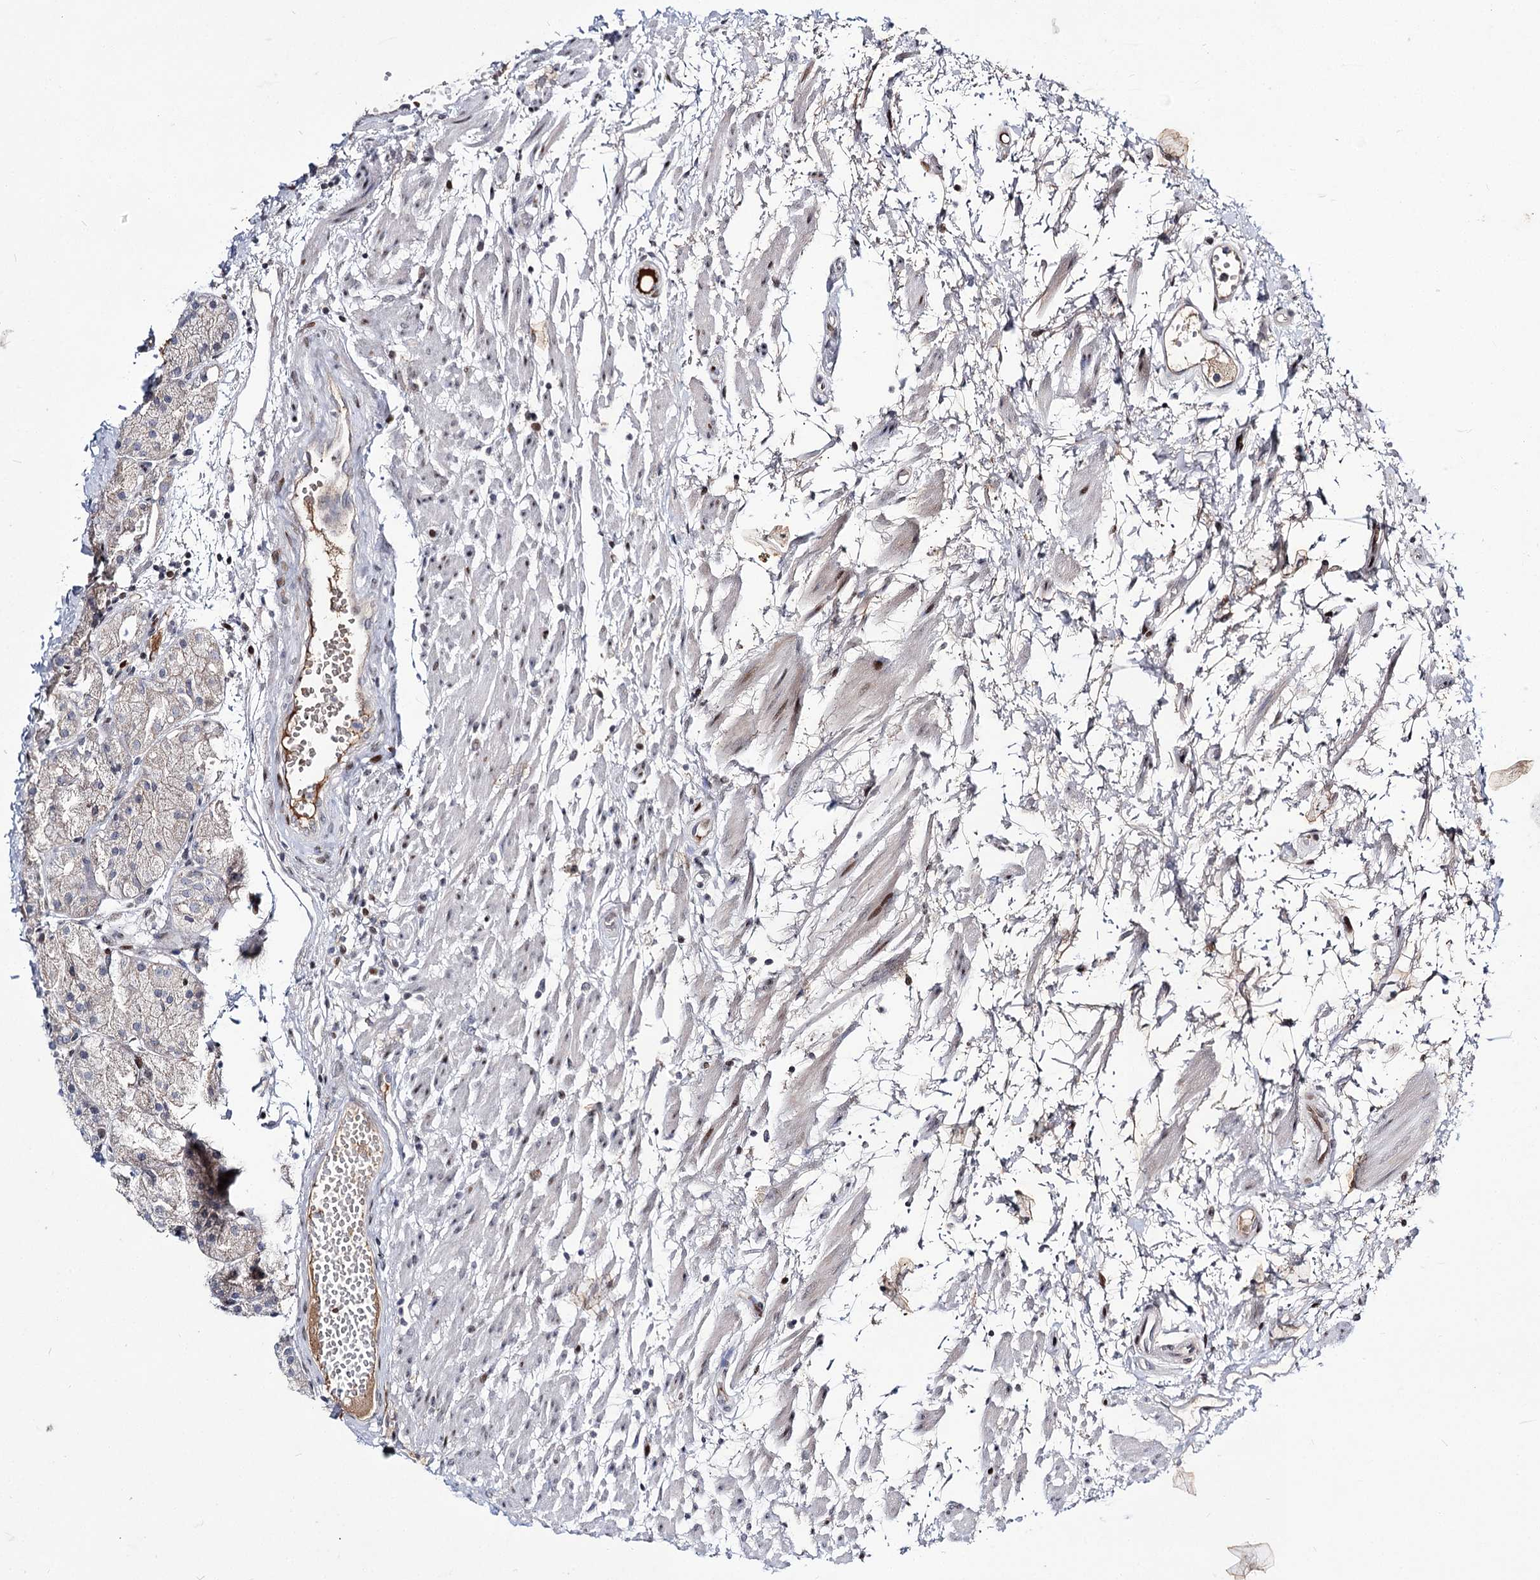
{"staining": {"intensity": "moderate", "quantity": "<25%", "location": "nuclear"}, "tissue": "stomach", "cell_type": "Glandular cells", "image_type": "normal", "snomed": [{"axis": "morphology", "description": "Normal tissue, NOS"}, {"axis": "topography", "description": "Stomach, upper"}], "caption": "Immunohistochemical staining of unremarkable stomach exhibits <25% levels of moderate nuclear protein expression in about <25% of glandular cells. The protein of interest is stained brown, and the nuclei are stained in blue (DAB IHC with brightfield microscopy, high magnification).", "gene": "ITFG2", "patient": {"sex": "male", "age": 72}}